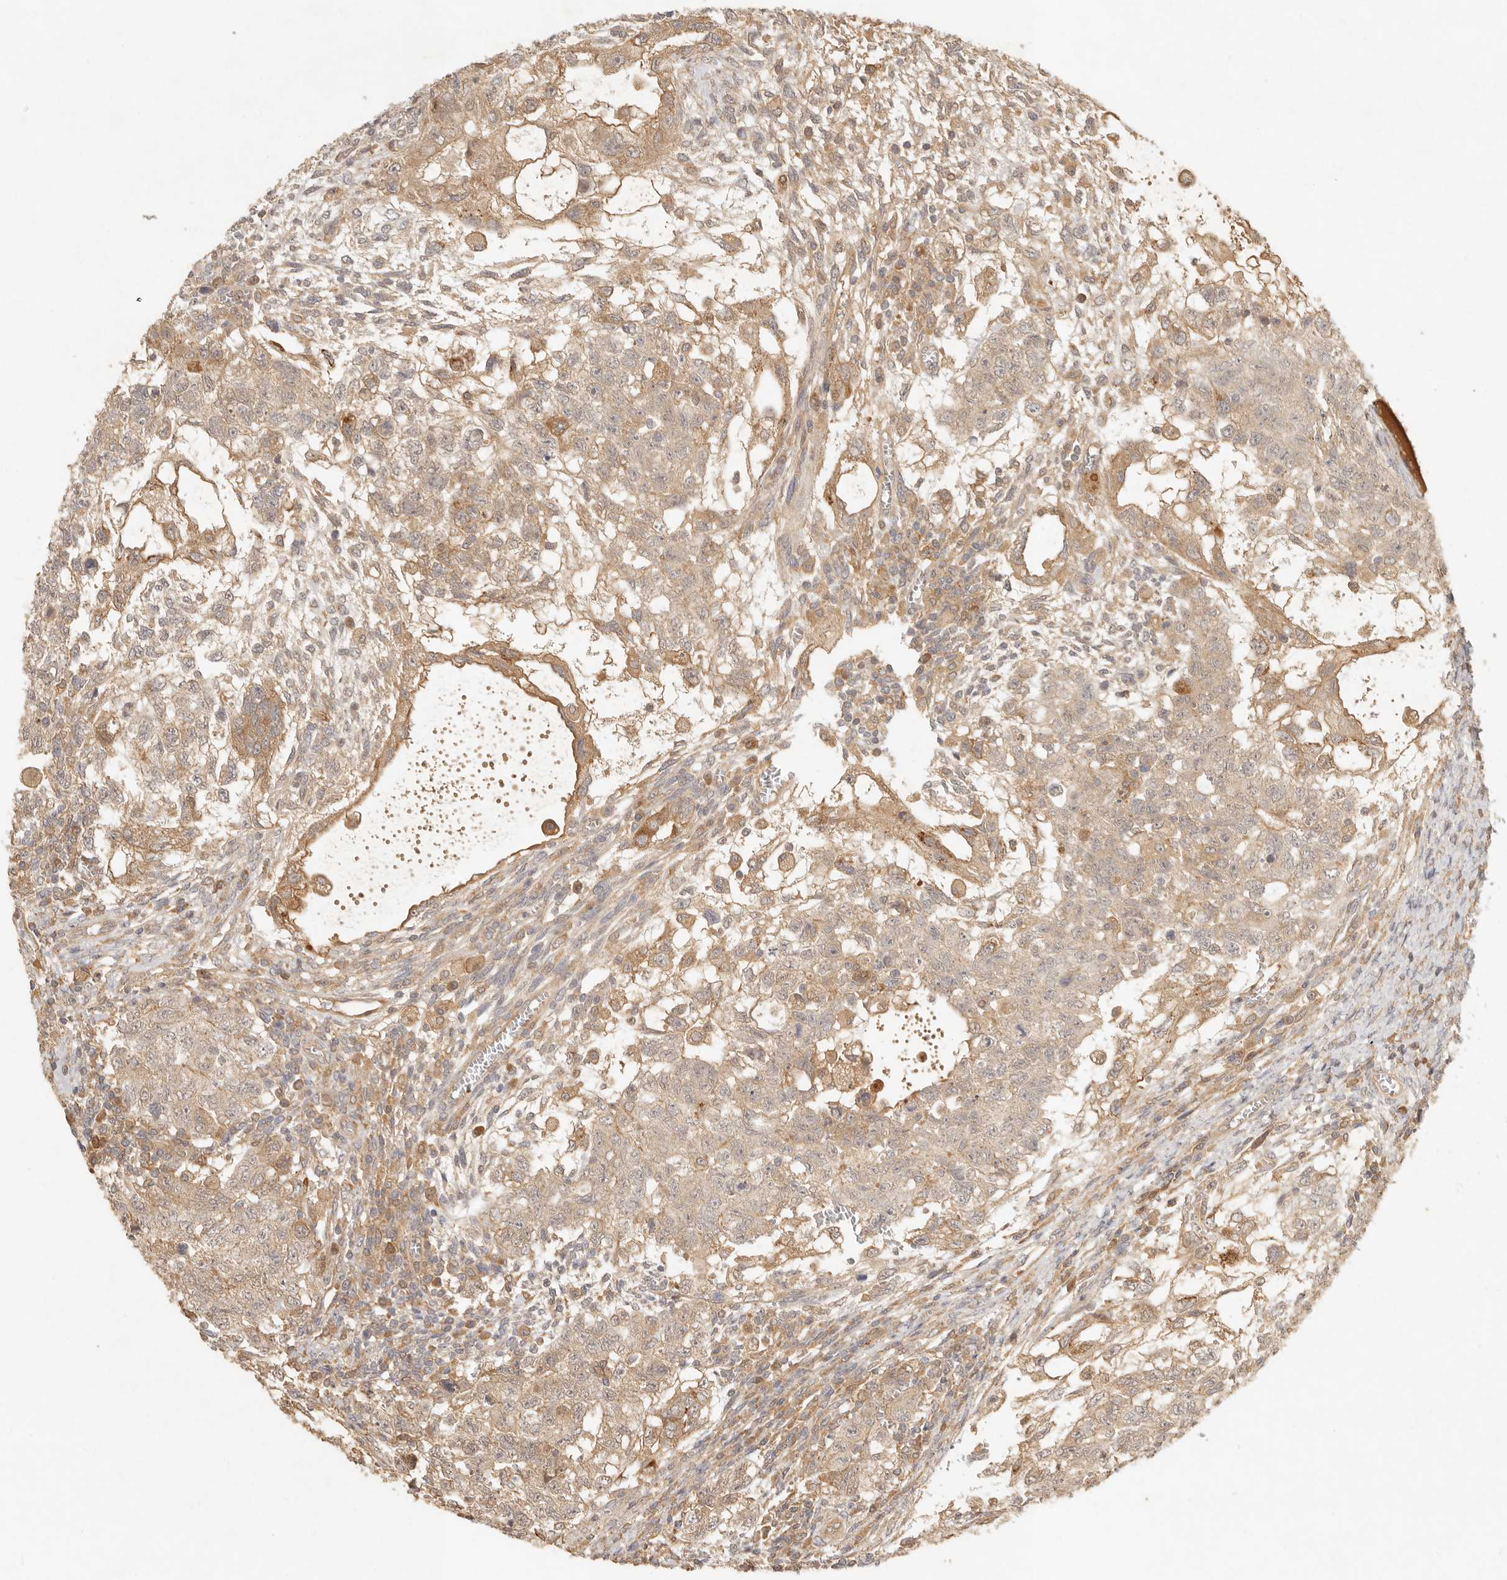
{"staining": {"intensity": "weak", "quantity": ">75%", "location": "cytoplasmic/membranous"}, "tissue": "testis cancer", "cell_type": "Tumor cells", "image_type": "cancer", "snomed": [{"axis": "morphology", "description": "Carcinoma, Embryonal, NOS"}, {"axis": "topography", "description": "Testis"}], "caption": "Testis cancer (embryonal carcinoma) stained with a protein marker exhibits weak staining in tumor cells.", "gene": "VIPR1", "patient": {"sex": "male", "age": 37}}